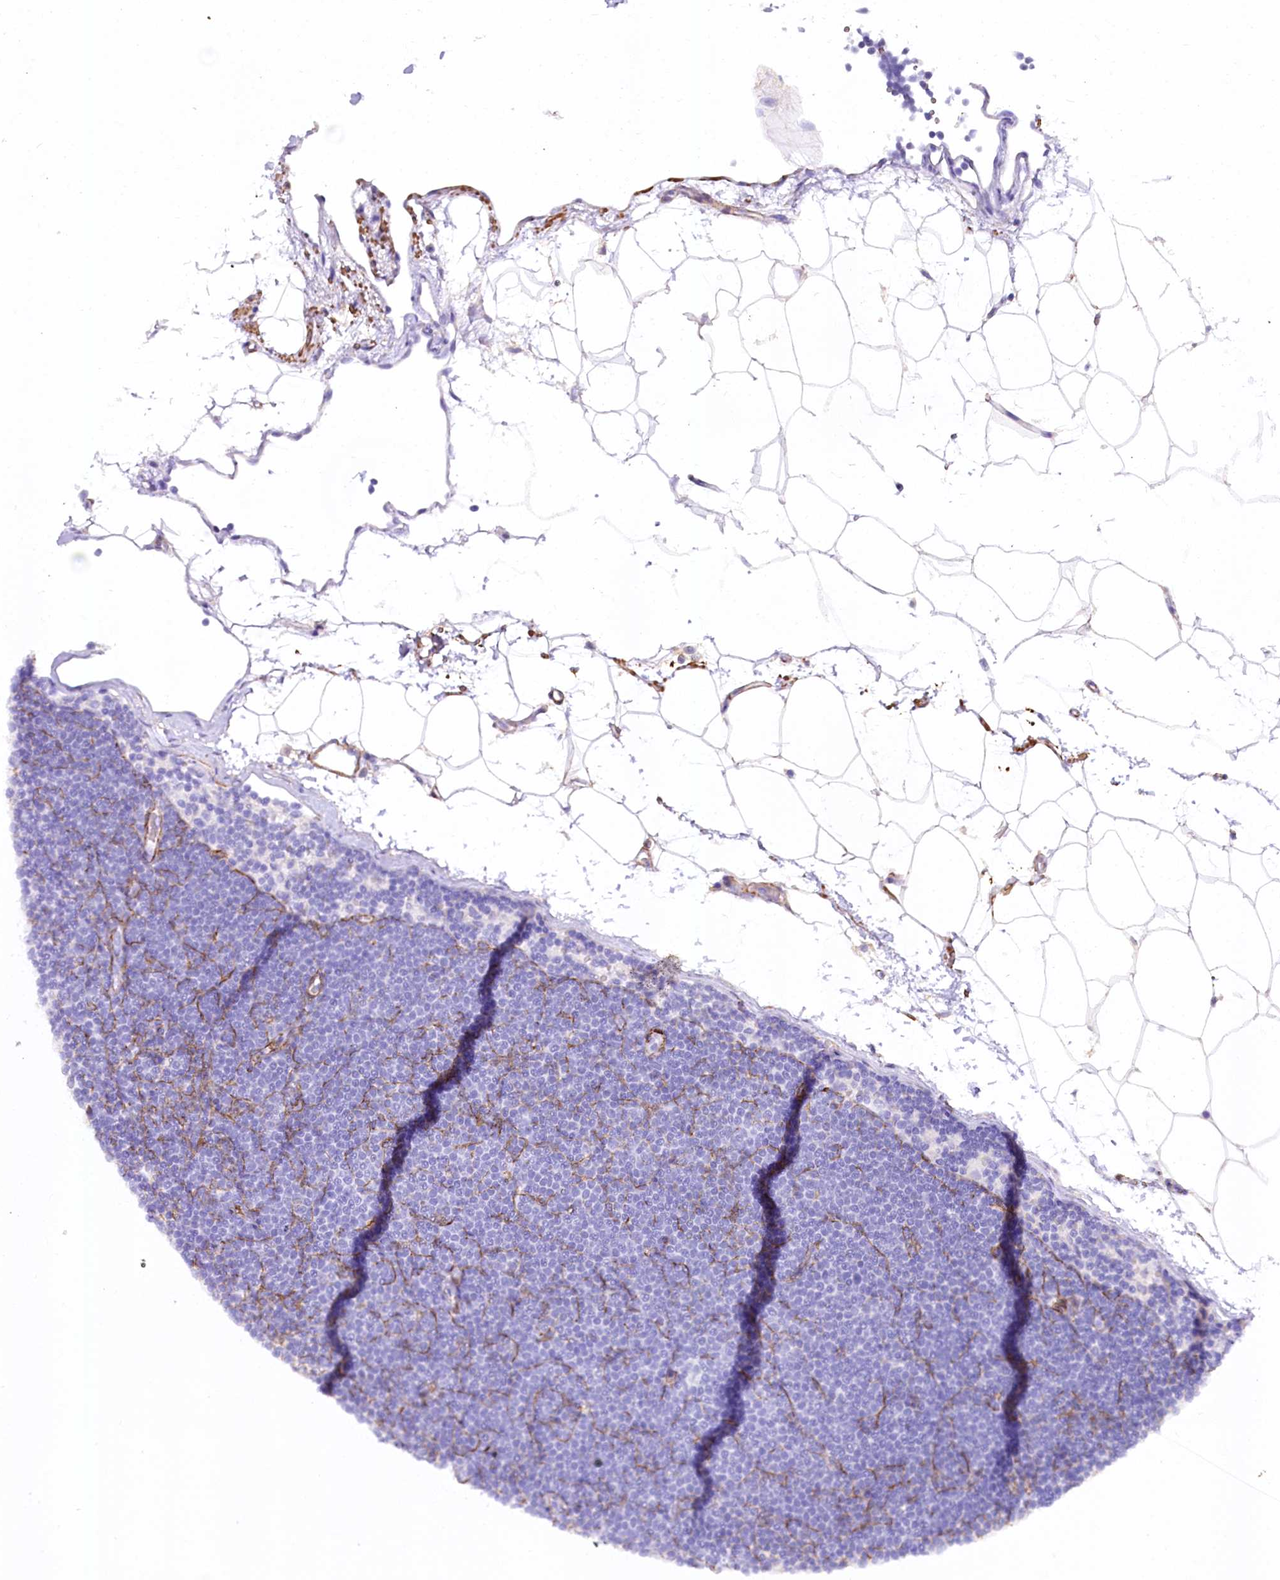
{"staining": {"intensity": "negative", "quantity": "none", "location": "none"}, "tissue": "lymphoma", "cell_type": "Tumor cells", "image_type": "cancer", "snomed": [{"axis": "morphology", "description": "Malignant lymphoma, non-Hodgkin's type, Low grade"}, {"axis": "topography", "description": "Lymph node"}], "caption": "Tumor cells are negative for brown protein staining in malignant lymphoma, non-Hodgkin's type (low-grade). (IHC, brightfield microscopy, high magnification).", "gene": "SYNPO2", "patient": {"sex": "female", "age": 53}}